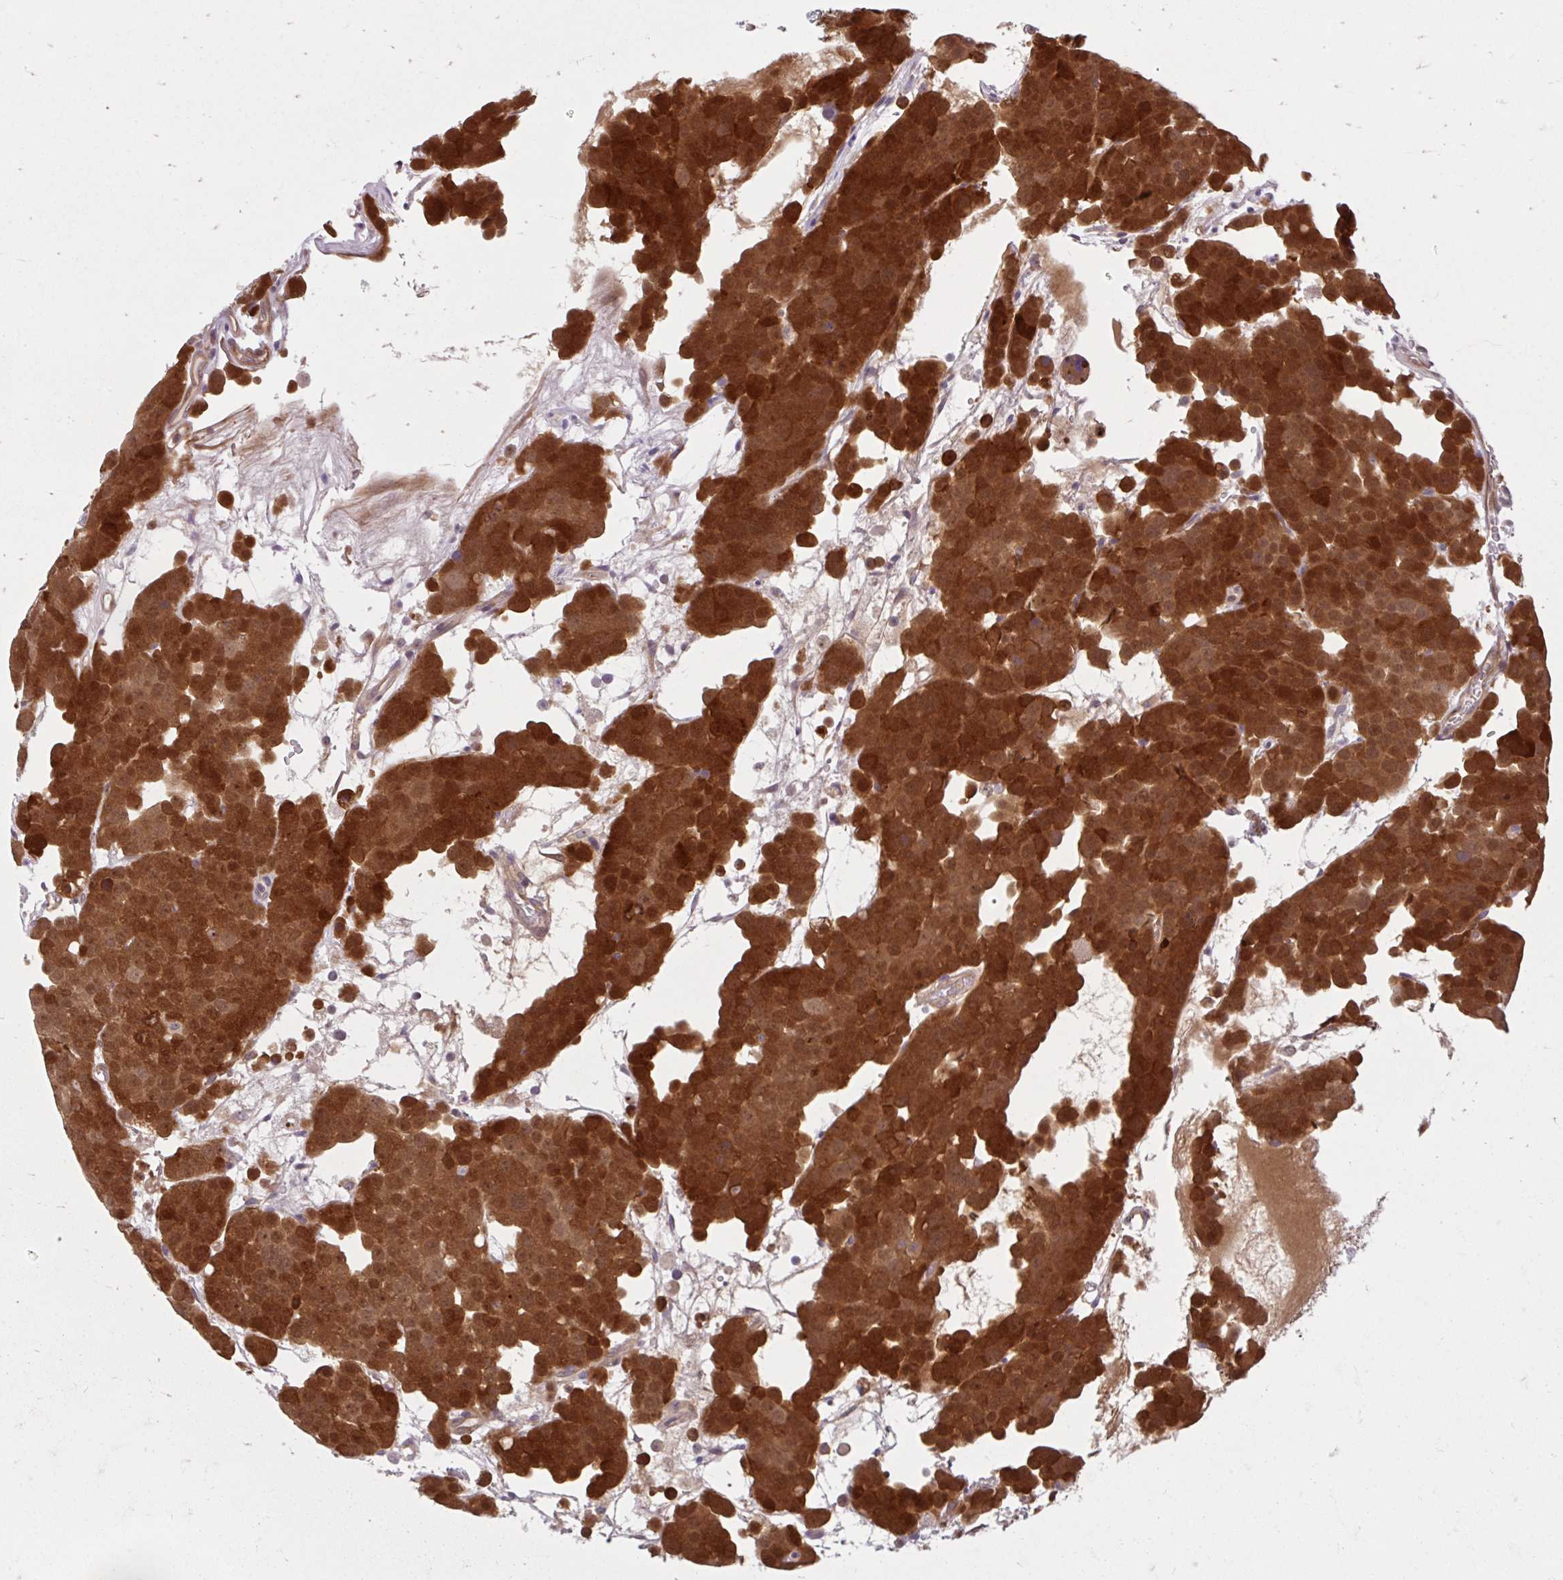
{"staining": {"intensity": "strong", "quantity": ">75%", "location": "cytoplasmic/membranous,nuclear"}, "tissue": "testis cancer", "cell_type": "Tumor cells", "image_type": "cancer", "snomed": [{"axis": "morphology", "description": "Seminoma, NOS"}, {"axis": "topography", "description": "Testis"}], "caption": "High-magnification brightfield microscopy of testis cancer (seminoma) stained with DAB (3,3'-diaminobenzidine) (brown) and counterstained with hematoxylin (blue). tumor cells exhibit strong cytoplasmic/membranous and nuclear expression is identified in about>75% of cells. Using DAB (brown) and hematoxylin (blue) stains, captured at high magnification using brightfield microscopy.", "gene": "HMBS", "patient": {"sex": "male", "age": 71}}